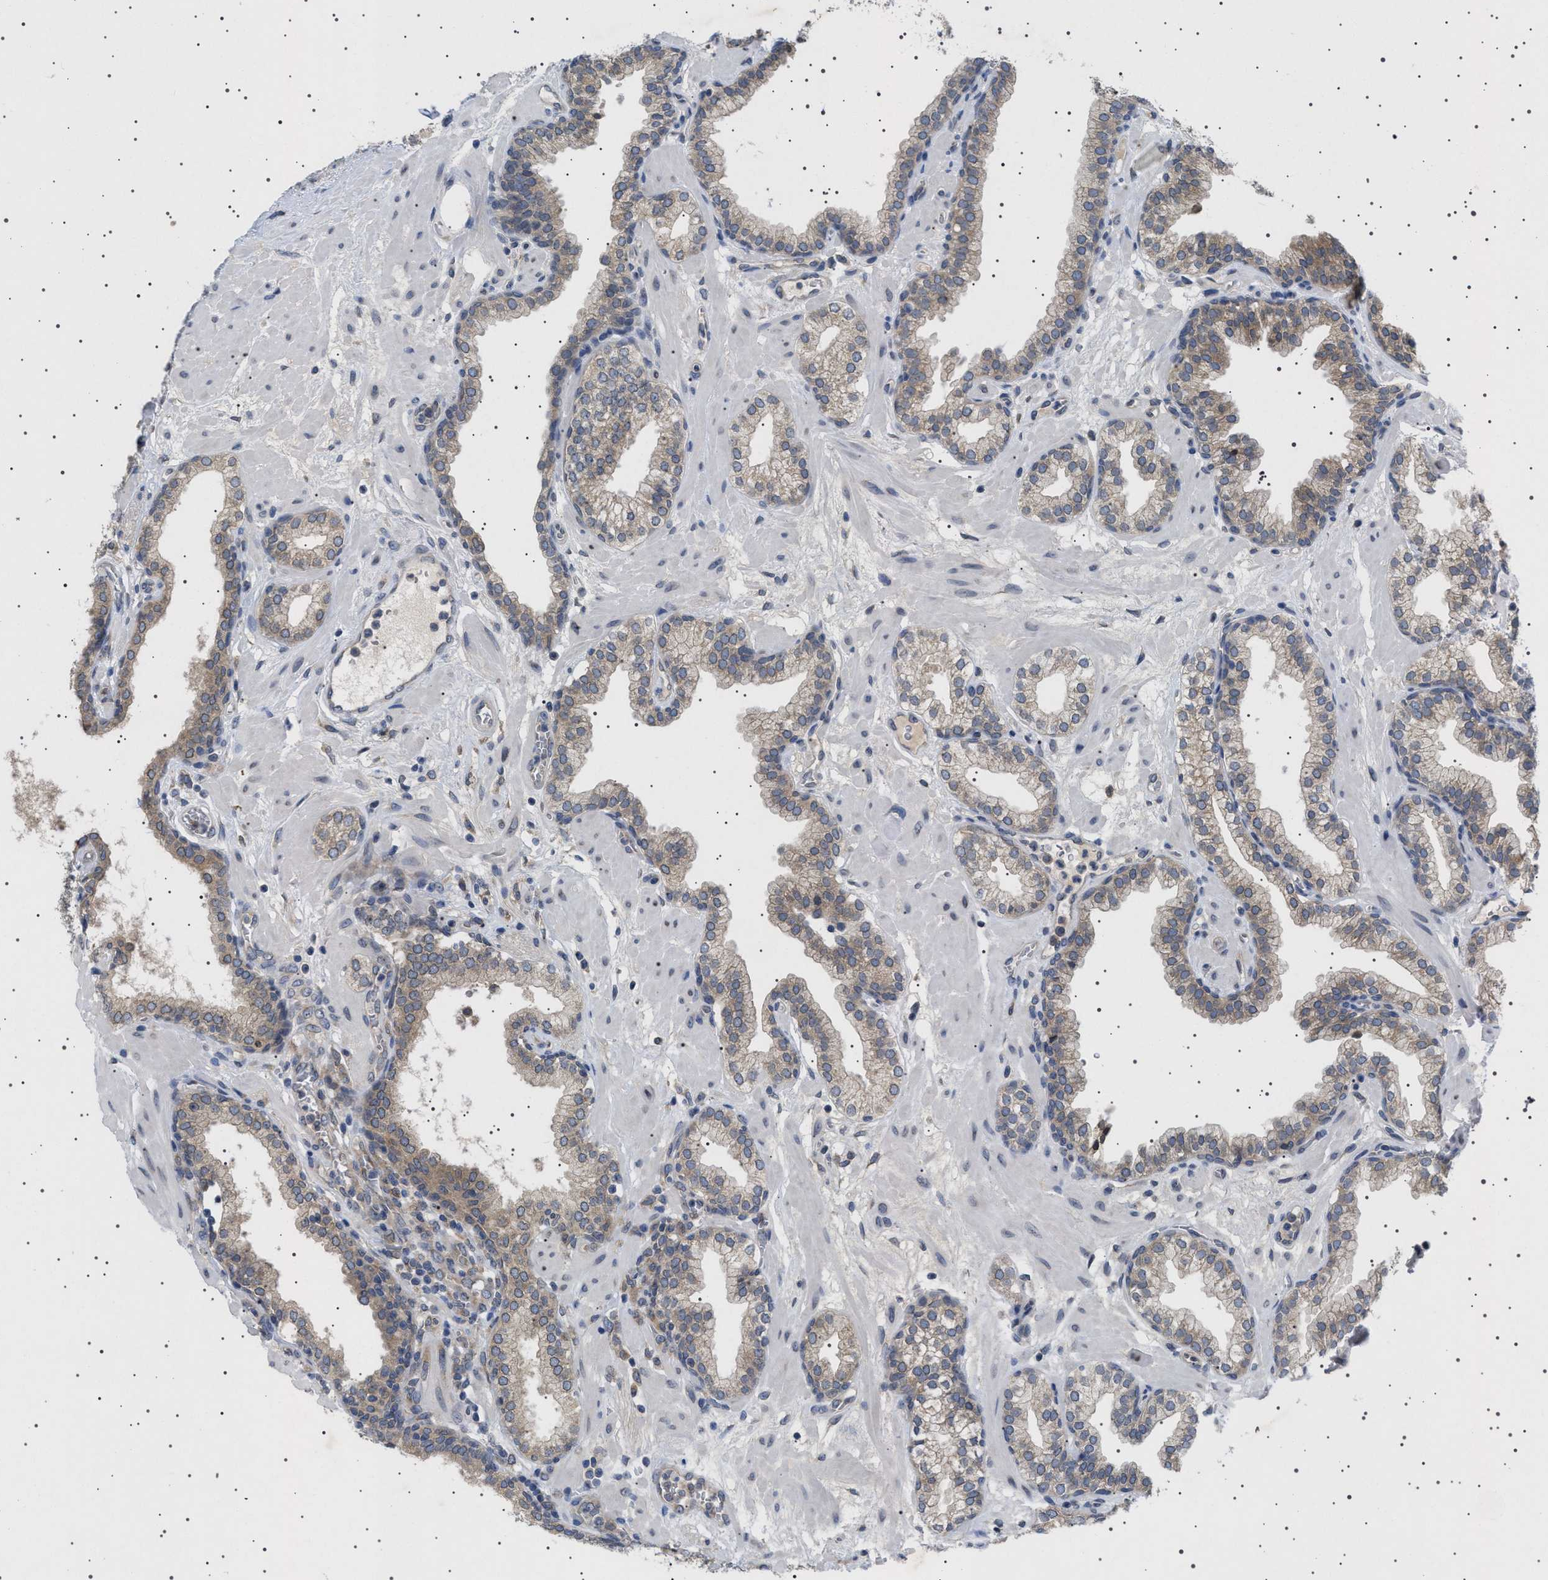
{"staining": {"intensity": "weak", "quantity": "<25%", "location": "cytoplasmic/membranous,nuclear"}, "tissue": "prostate", "cell_type": "Glandular cells", "image_type": "normal", "snomed": [{"axis": "morphology", "description": "Normal tissue, NOS"}, {"axis": "morphology", "description": "Urothelial carcinoma, Low grade"}, {"axis": "topography", "description": "Urinary bladder"}, {"axis": "topography", "description": "Prostate"}], "caption": "The photomicrograph exhibits no significant expression in glandular cells of prostate. Brightfield microscopy of IHC stained with DAB (3,3'-diaminobenzidine) (brown) and hematoxylin (blue), captured at high magnification.", "gene": "NUP93", "patient": {"sex": "male", "age": 60}}